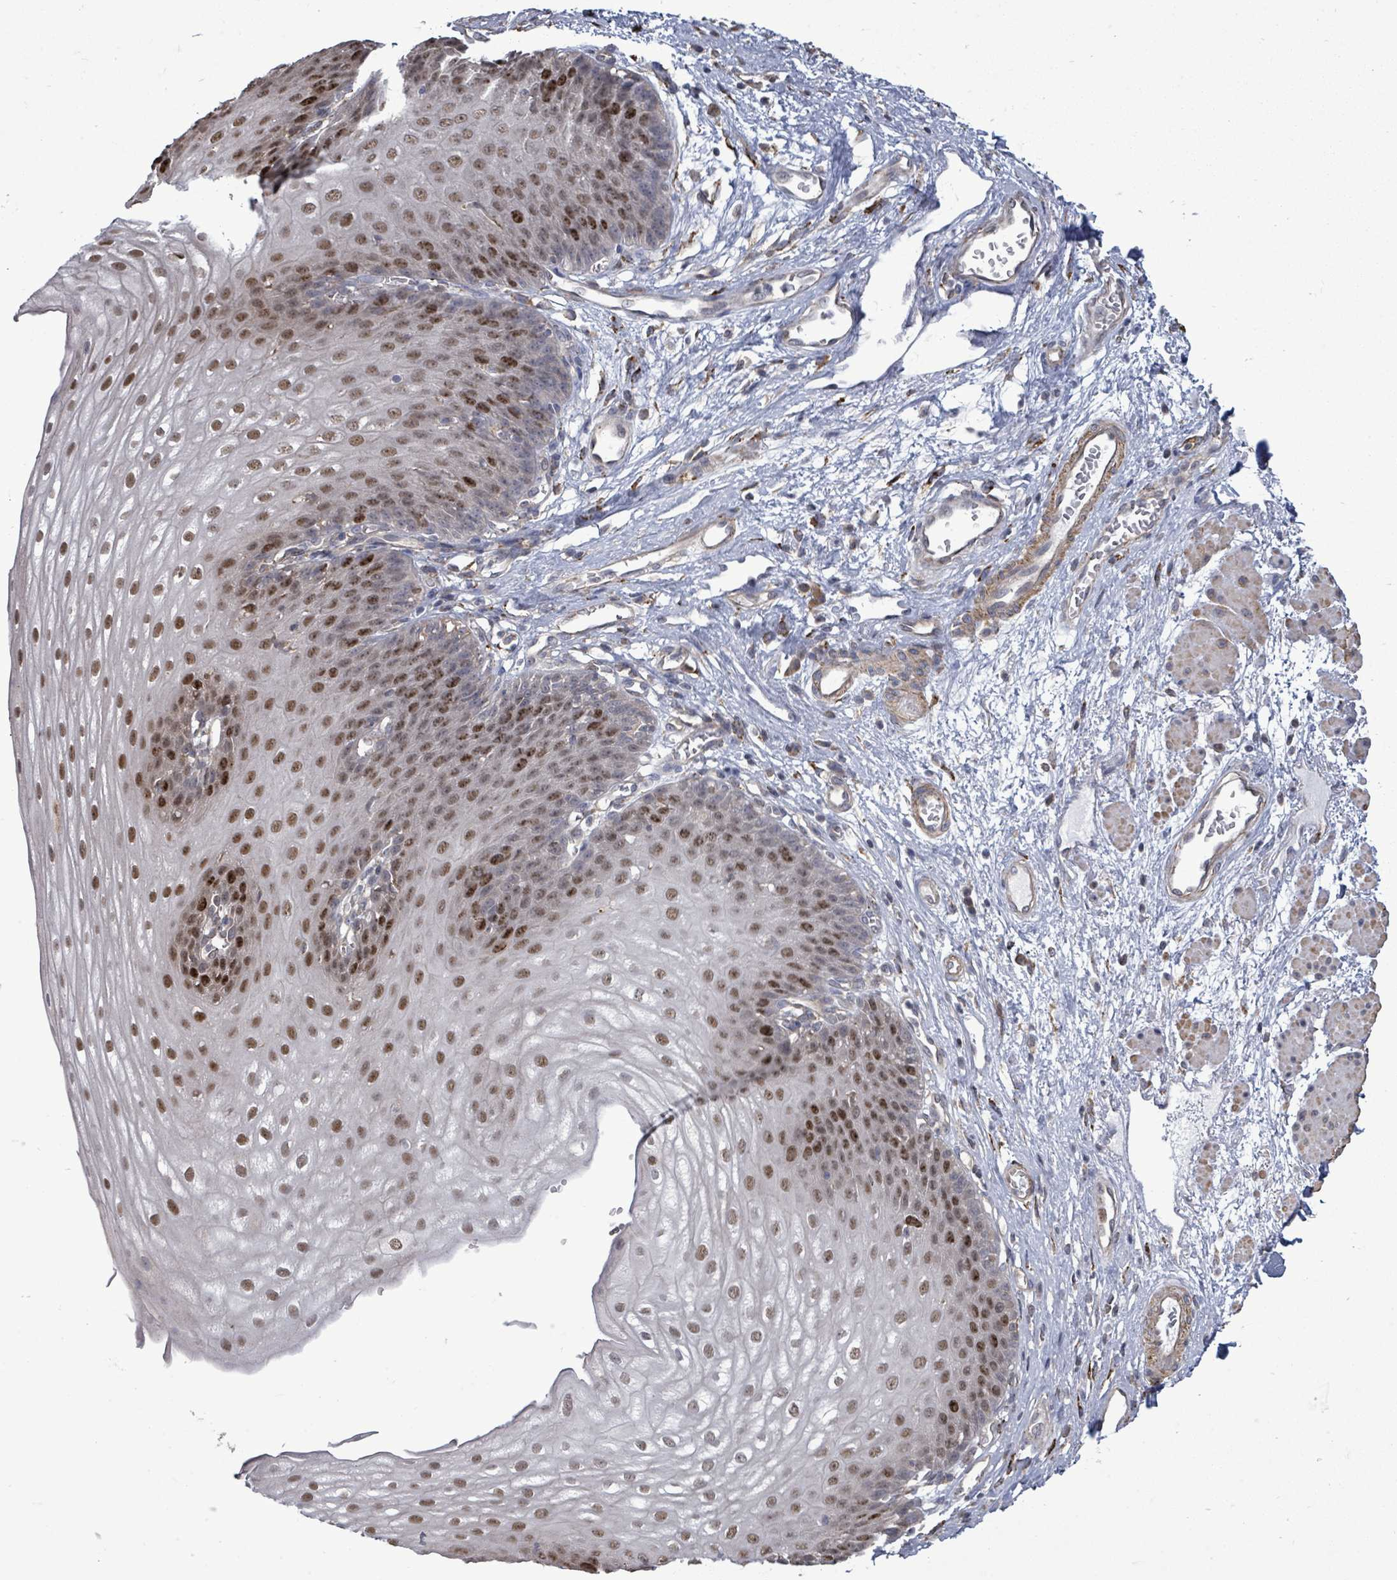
{"staining": {"intensity": "moderate", "quantity": ">75%", "location": "nuclear"}, "tissue": "esophagus", "cell_type": "Squamous epithelial cells", "image_type": "normal", "snomed": [{"axis": "morphology", "description": "Normal tissue, NOS"}, {"axis": "topography", "description": "Esophagus"}], "caption": "This histopathology image displays immunohistochemistry (IHC) staining of normal esophagus, with medium moderate nuclear positivity in approximately >75% of squamous epithelial cells.", "gene": "PAPSS1", "patient": {"sex": "male", "age": 71}}